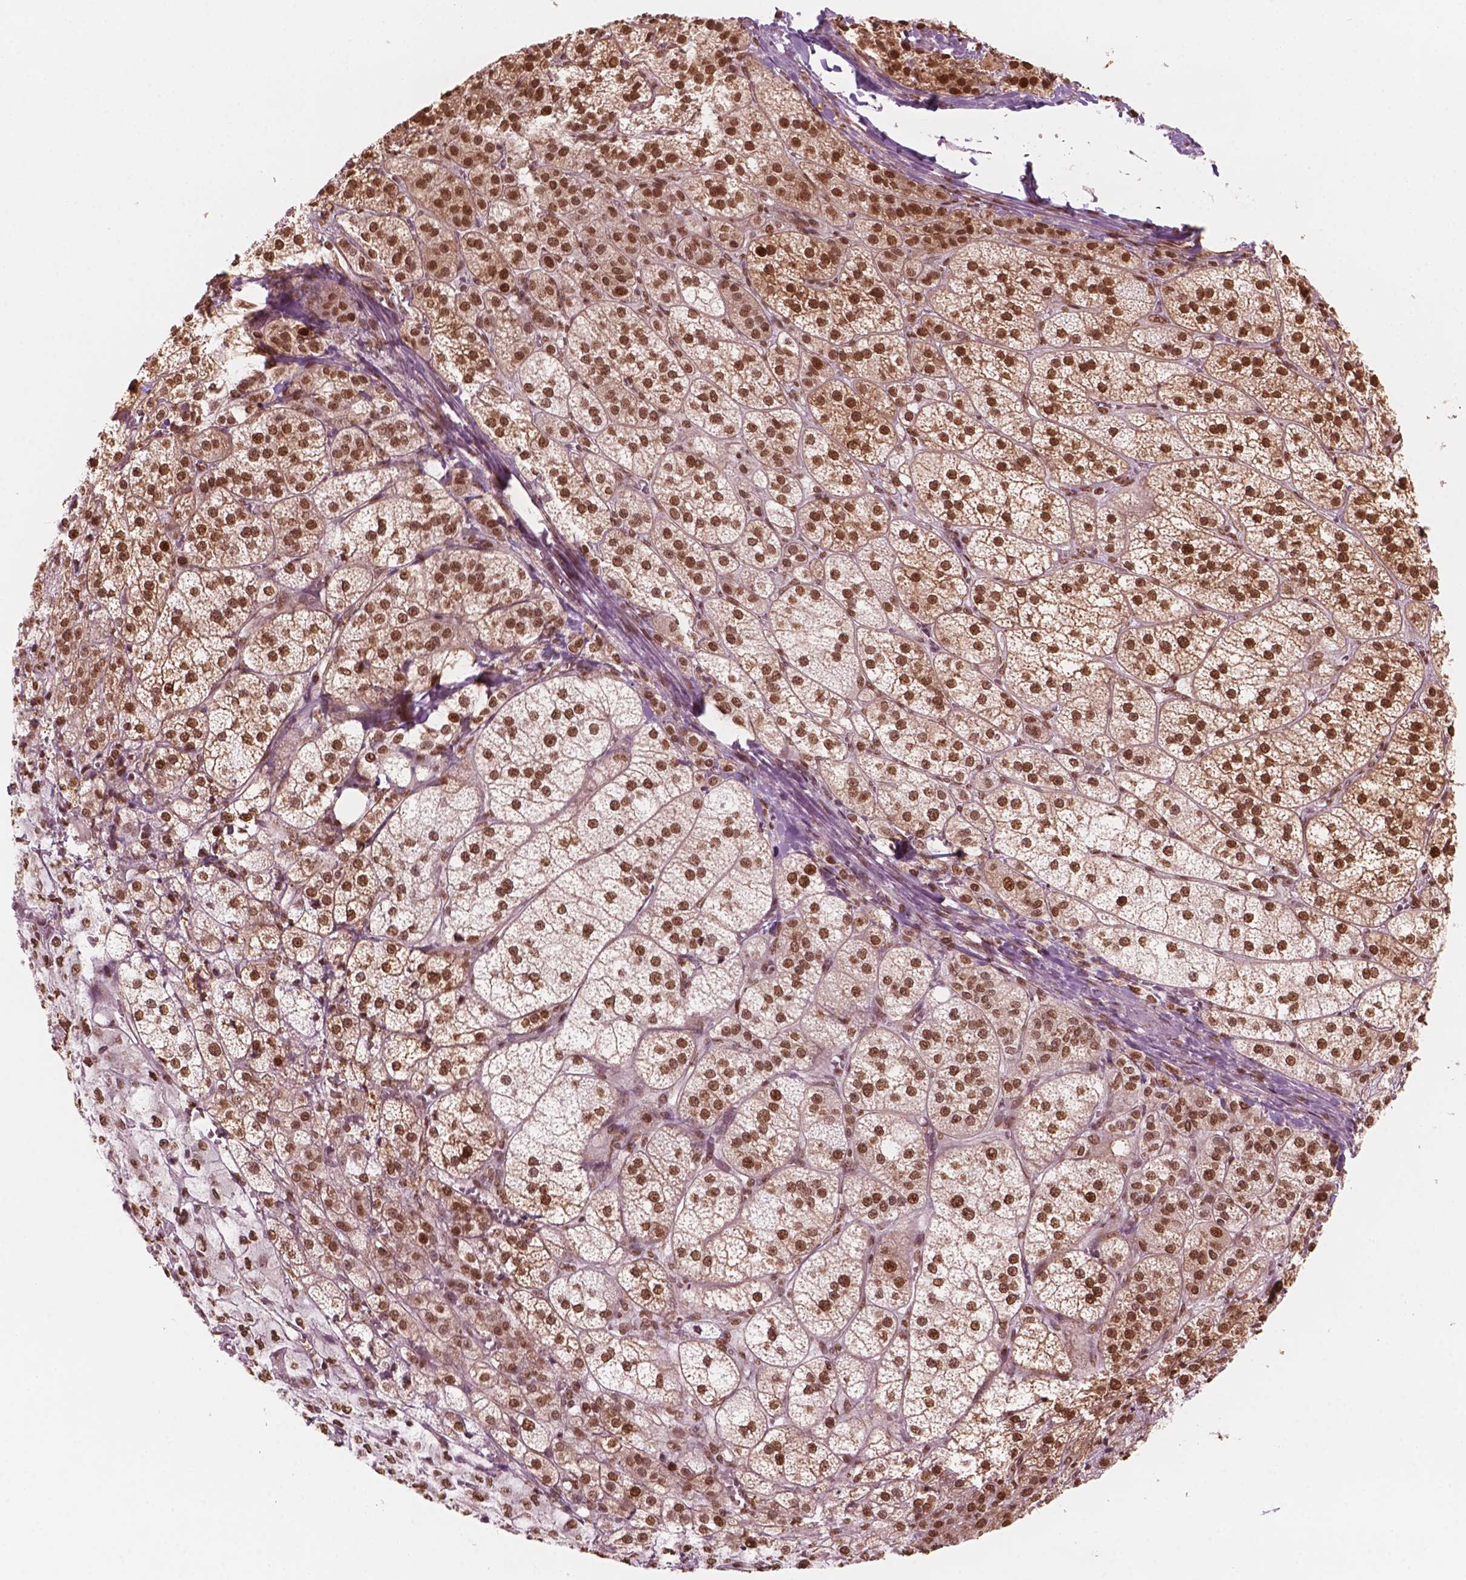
{"staining": {"intensity": "strong", "quantity": ">75%", "location": "nuclear"}, "tissue": "adrenal gland", "cell_type": "Glandular cells", "image_type": "normal", "snomed": [{"axis": "morphology", "description": "Normal tissue, NOS"}, {"axis": "topography", "description": "Adrenal gland"}], "caption": "The immunohistochemical stain shows strong nuclear expression in glandular cells of benign adrenal gland. The staining is performed using DAB (3,3'-diaminobenzidine) brown chromogen to label protein expression. The nuclei are counter-stained blue using hematoxylin.", "gene": "GTF3C5", "patient": {"sex": "female", "age": 60}}